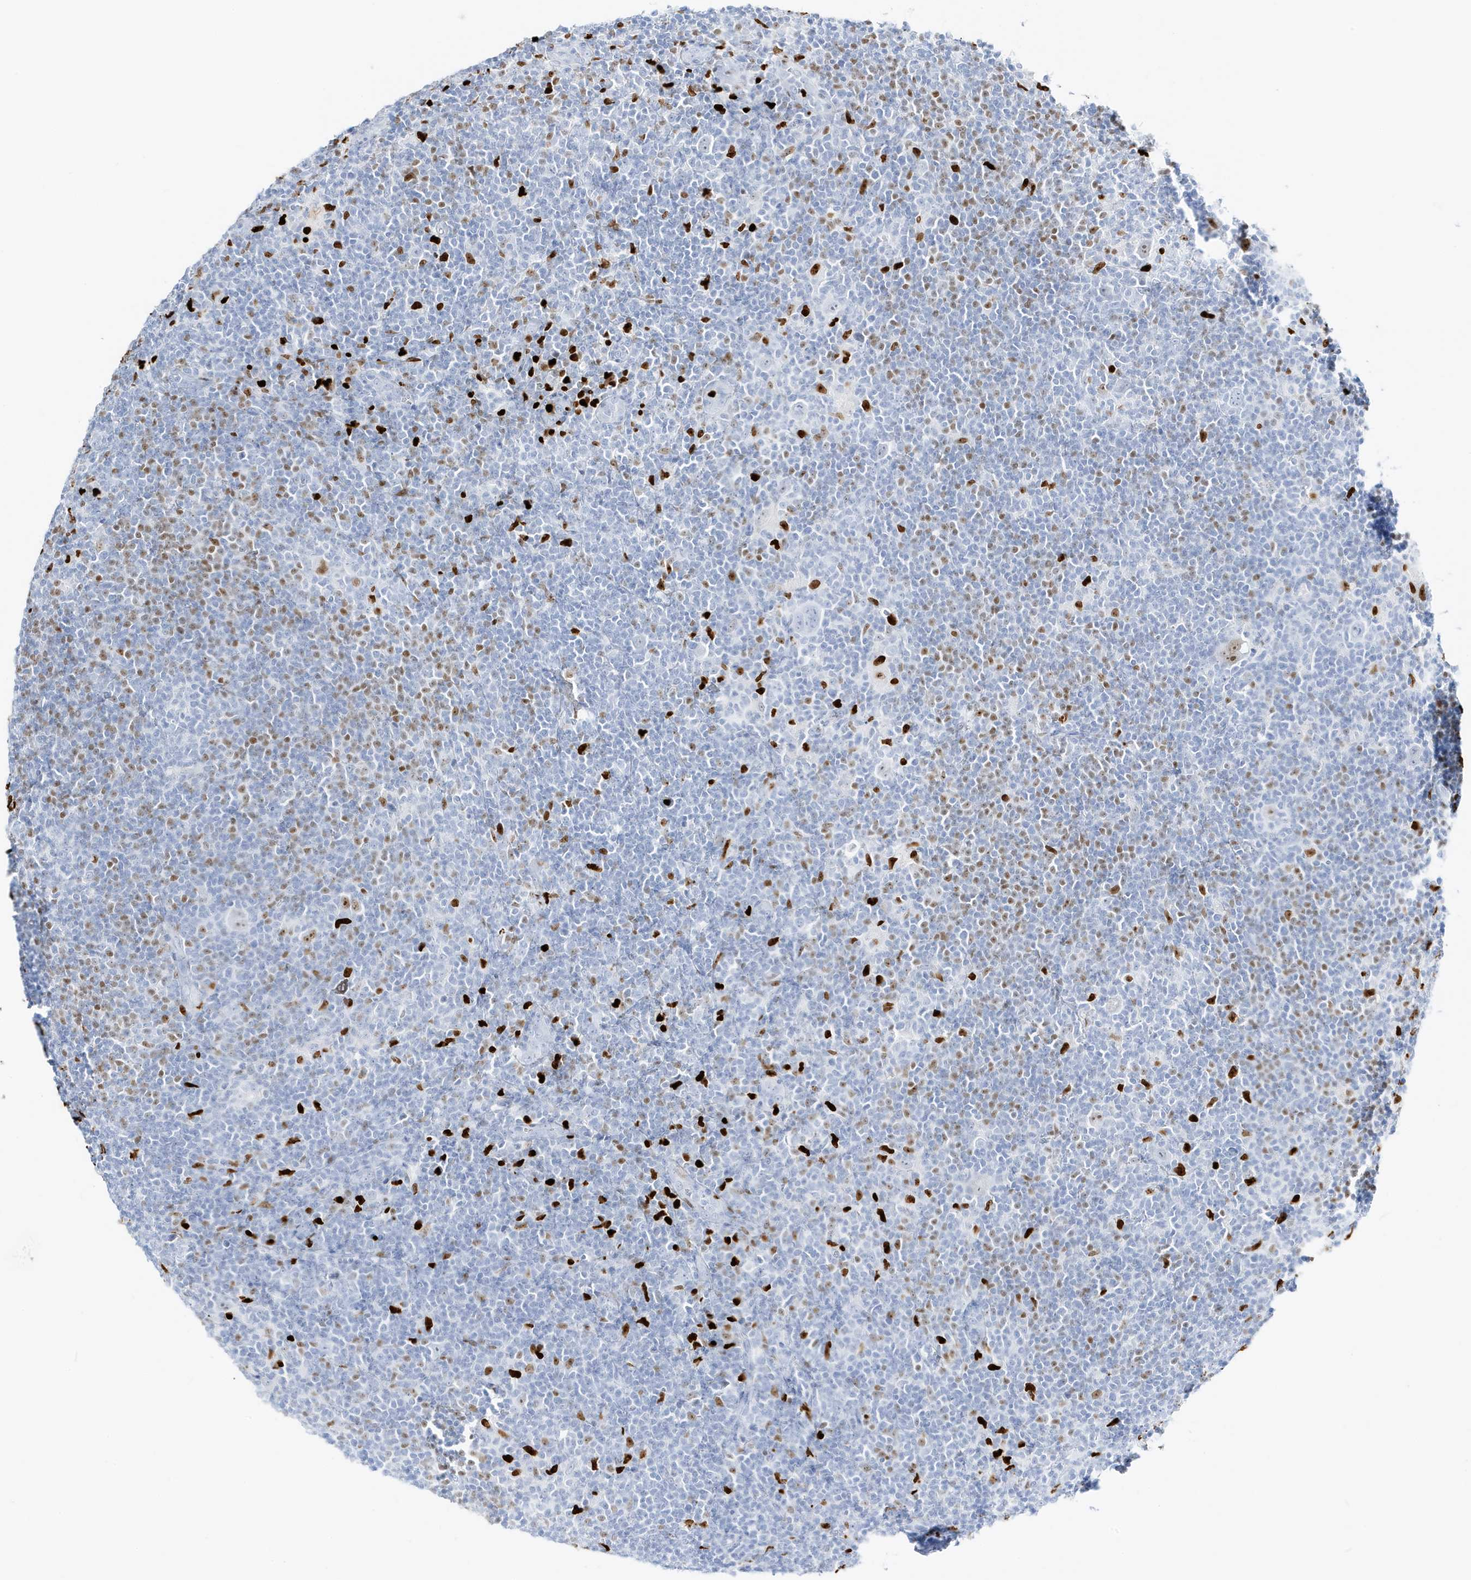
{"staining": {"intensity": "weak", "quantity": "<25%", "location": "nuclear"}, "tissue": "lymphoma", "cell_type": "Tumor cells", "image_type": "cancer", "snomed": [{"axis": "morphology", "description": "Hodgkin's disease, NOS"}, {"axis": "topography", "description": "Lymph node"}], "caption": "A high-resolution histopathology image shows IHC staining of Hodgkin's disease, which displays no significant staining in tumor cells.", "gene": "MNDA", "patient": {"sex": "female", "age": 57}}